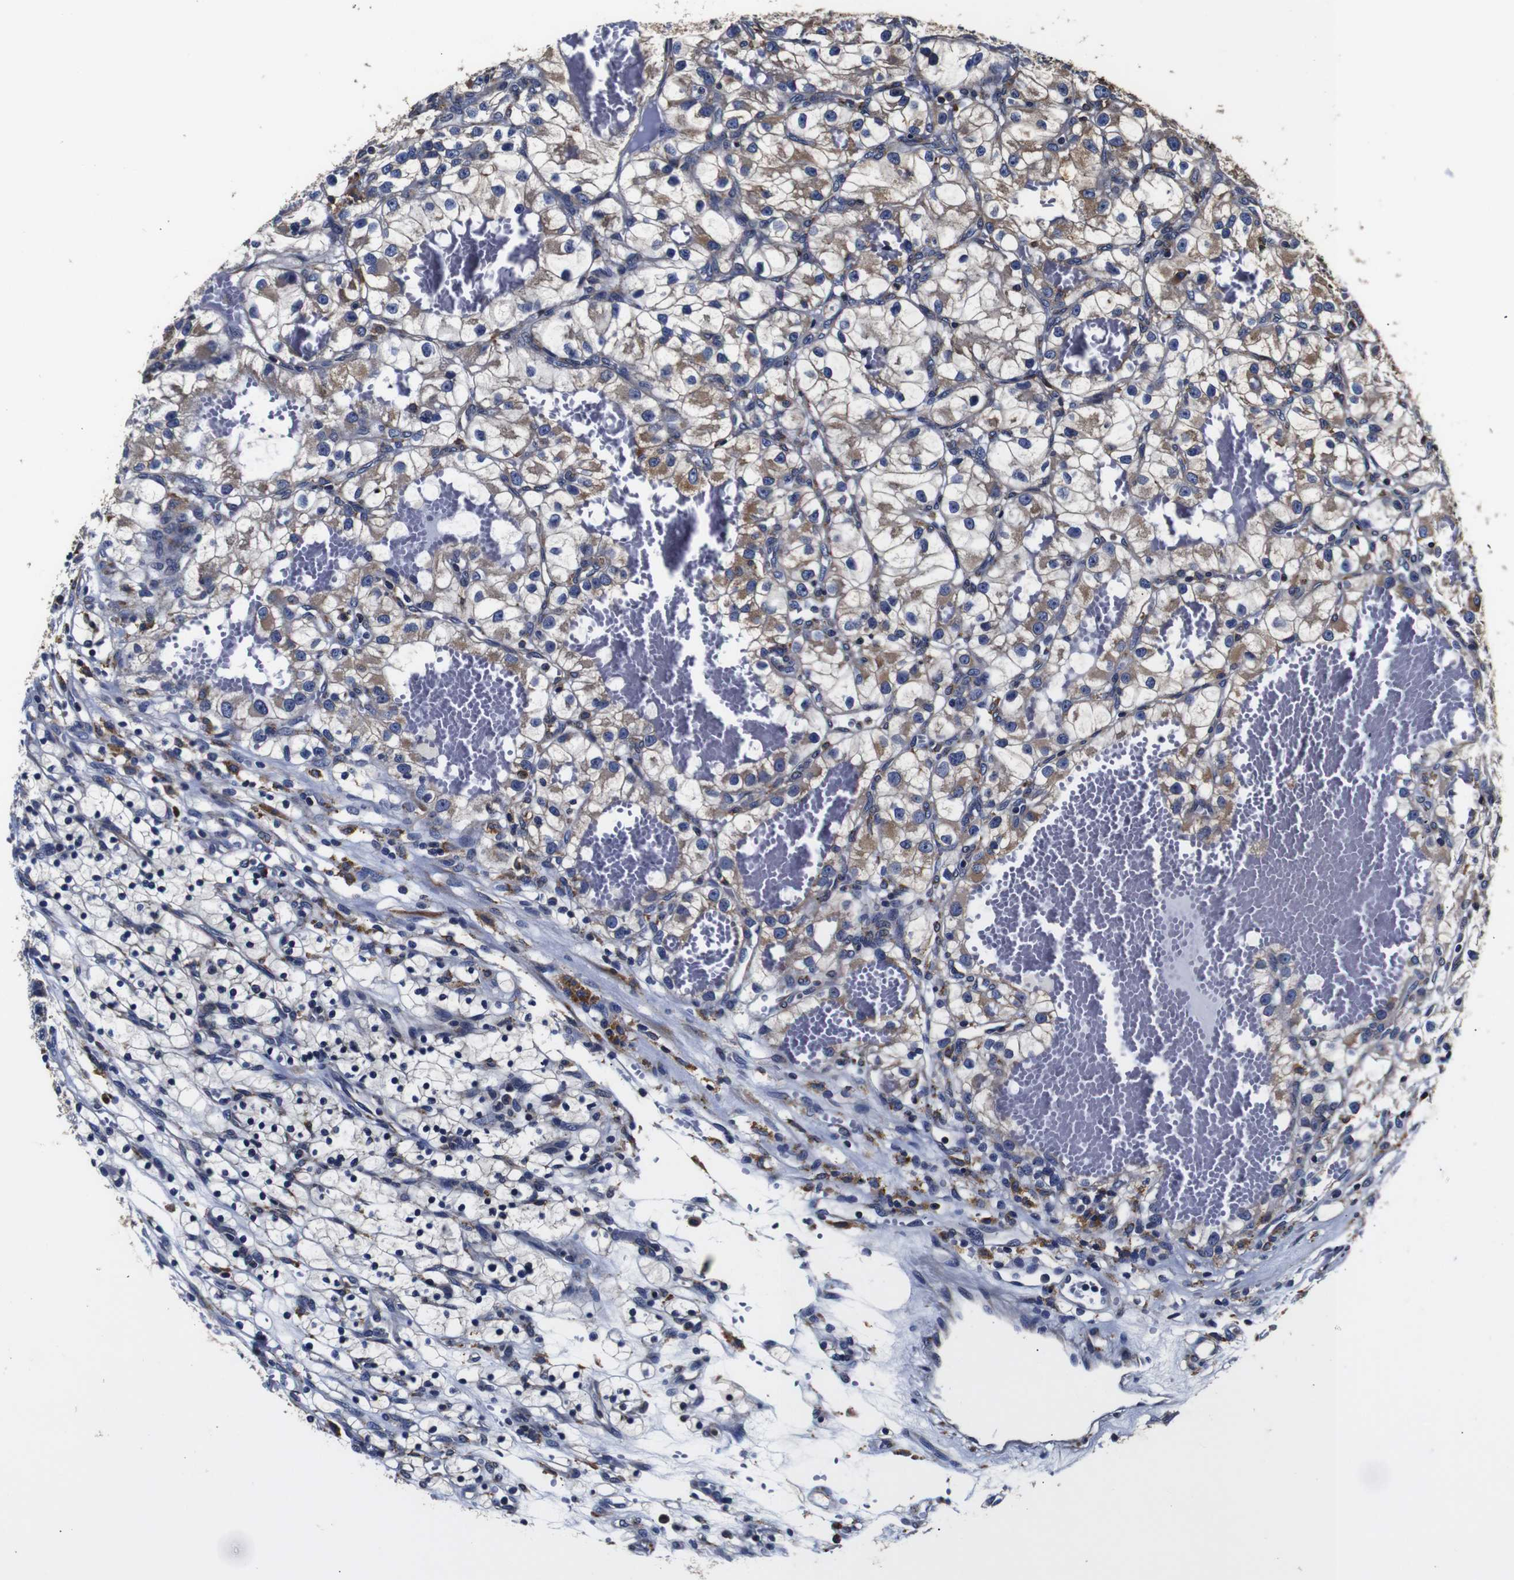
{"staining": {"intensity": "moderate", "quantity": ">75%", "location": "cytoplasmic/membranous"}, "tissue": "renal cancer", "cell_type": "Tumor cells", "image_type": "cancer", "snomed": [{"axis": "morphology", "description": "Adenocarcinoma, NOS"}, {"axis": "topography", "description": "Kidney"}], "caption": "Protein expression analysis of renal cancer exhibits moderate cytoplasmic/membranous staining in about >75% of tumor cells. Using DAB (brown) and hematoxylin (blue) stains, captured at high magnification using brightfield microscopy.", "gene": "PPIB", "patient": {"sex": "female", "age": 57}}